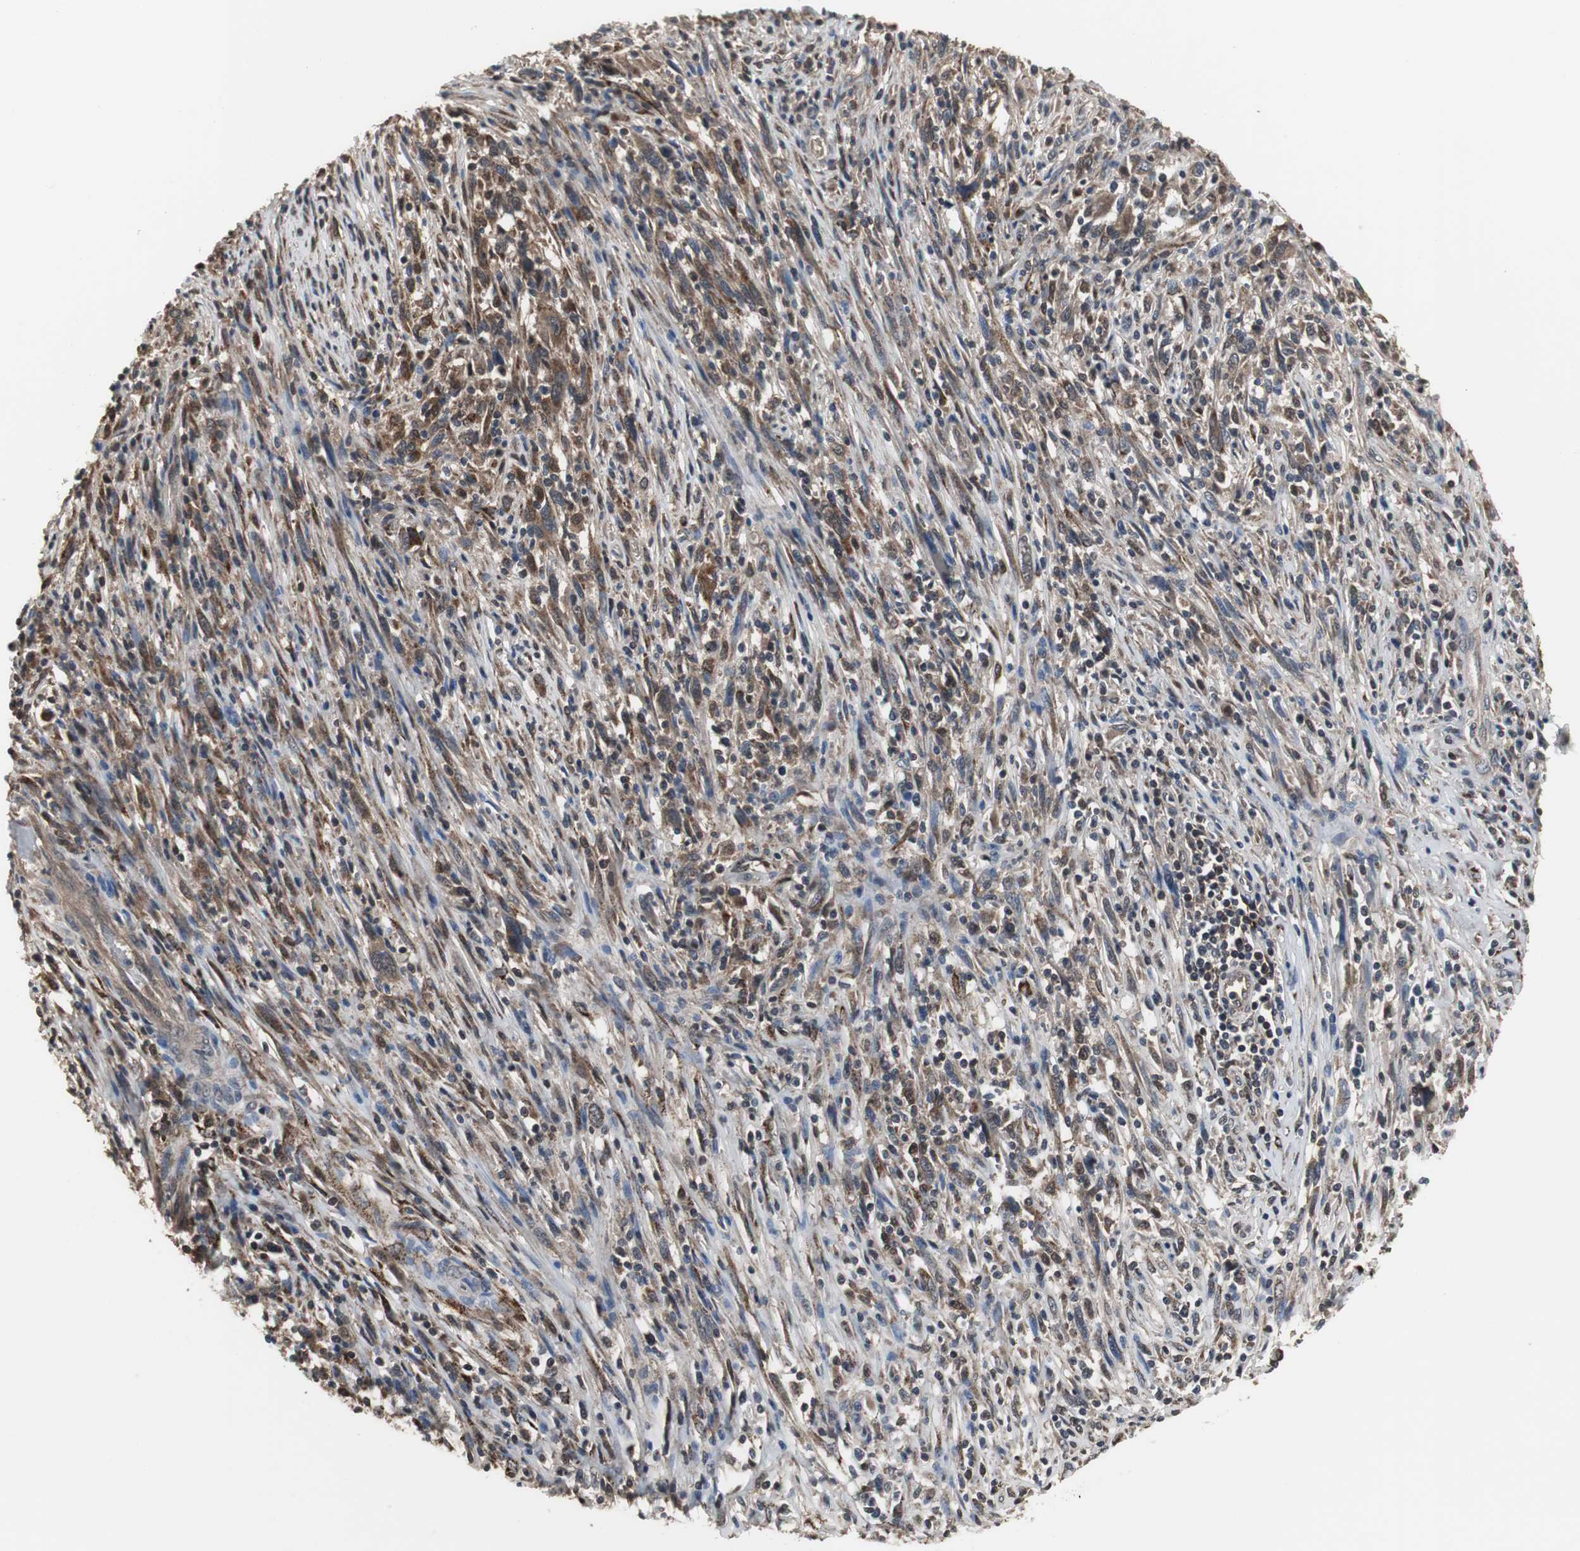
{"staining": {"intensity": "strong", "quantity": "25%-75%", "location": "cytoplasmic/membranous"}, "tissue": "melanoma", "cell_type": "Tumor cells", "image_type": "cancer", "snomed": [{"axis": "morphology", "description": "Malignant melanoma, Metastatic site"}, {"axis": "topography", "description": "Lymph node"}], "caption": "Immunohistochemical staining of malignant melanoma (metastatic site) demonstrates high levels of strong cytoplasmic/membranous expression in approximately 25%-75% of tumor cells. The staining was performed using DAB to visualize the protein expression in brown, while the nuclei were stained in blue with hematoxylin (Magnification: 20x).", "gene": "ZSCAN22", "patient": {"sex": "male", "age": 61}}